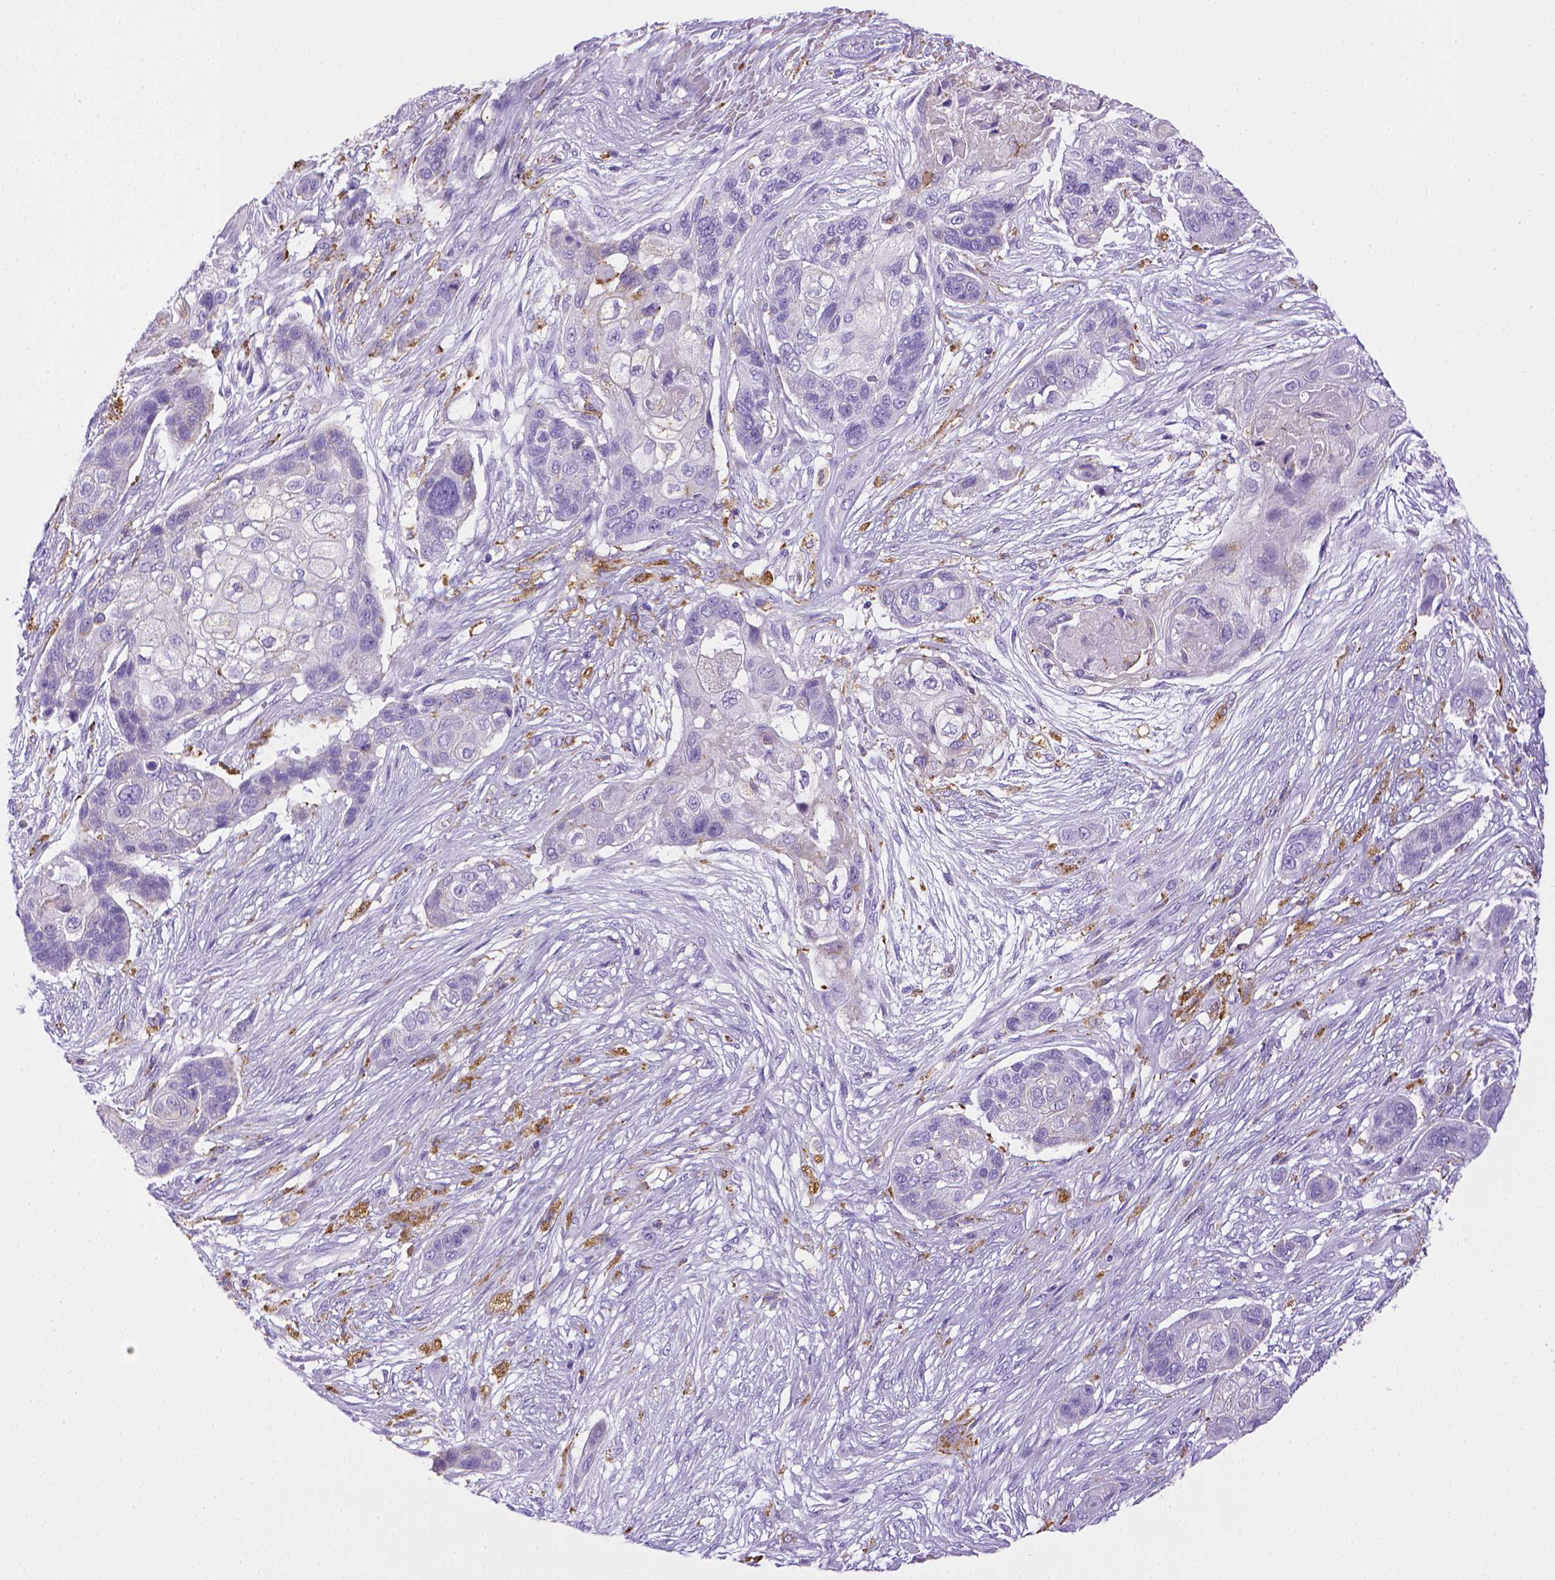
{"staining": {"intensity": "negative", "quantity": "none", "location": "none"}, "tissue": "lung cancer", "cell_type": "Tumor cells", "image_type": "cancer", "snomed": [{"axis": "morphology", "description": "Squamous cell carcinoma, NOS"}, {"axis": "topography", "description": "Lung"}], "caption": "Micrograph shows no protein staining in tumor cells of squamous cell carcinoma (lung) tissue.", "gene": "CD68", "patient": {"sex": "male", "age": 69}}